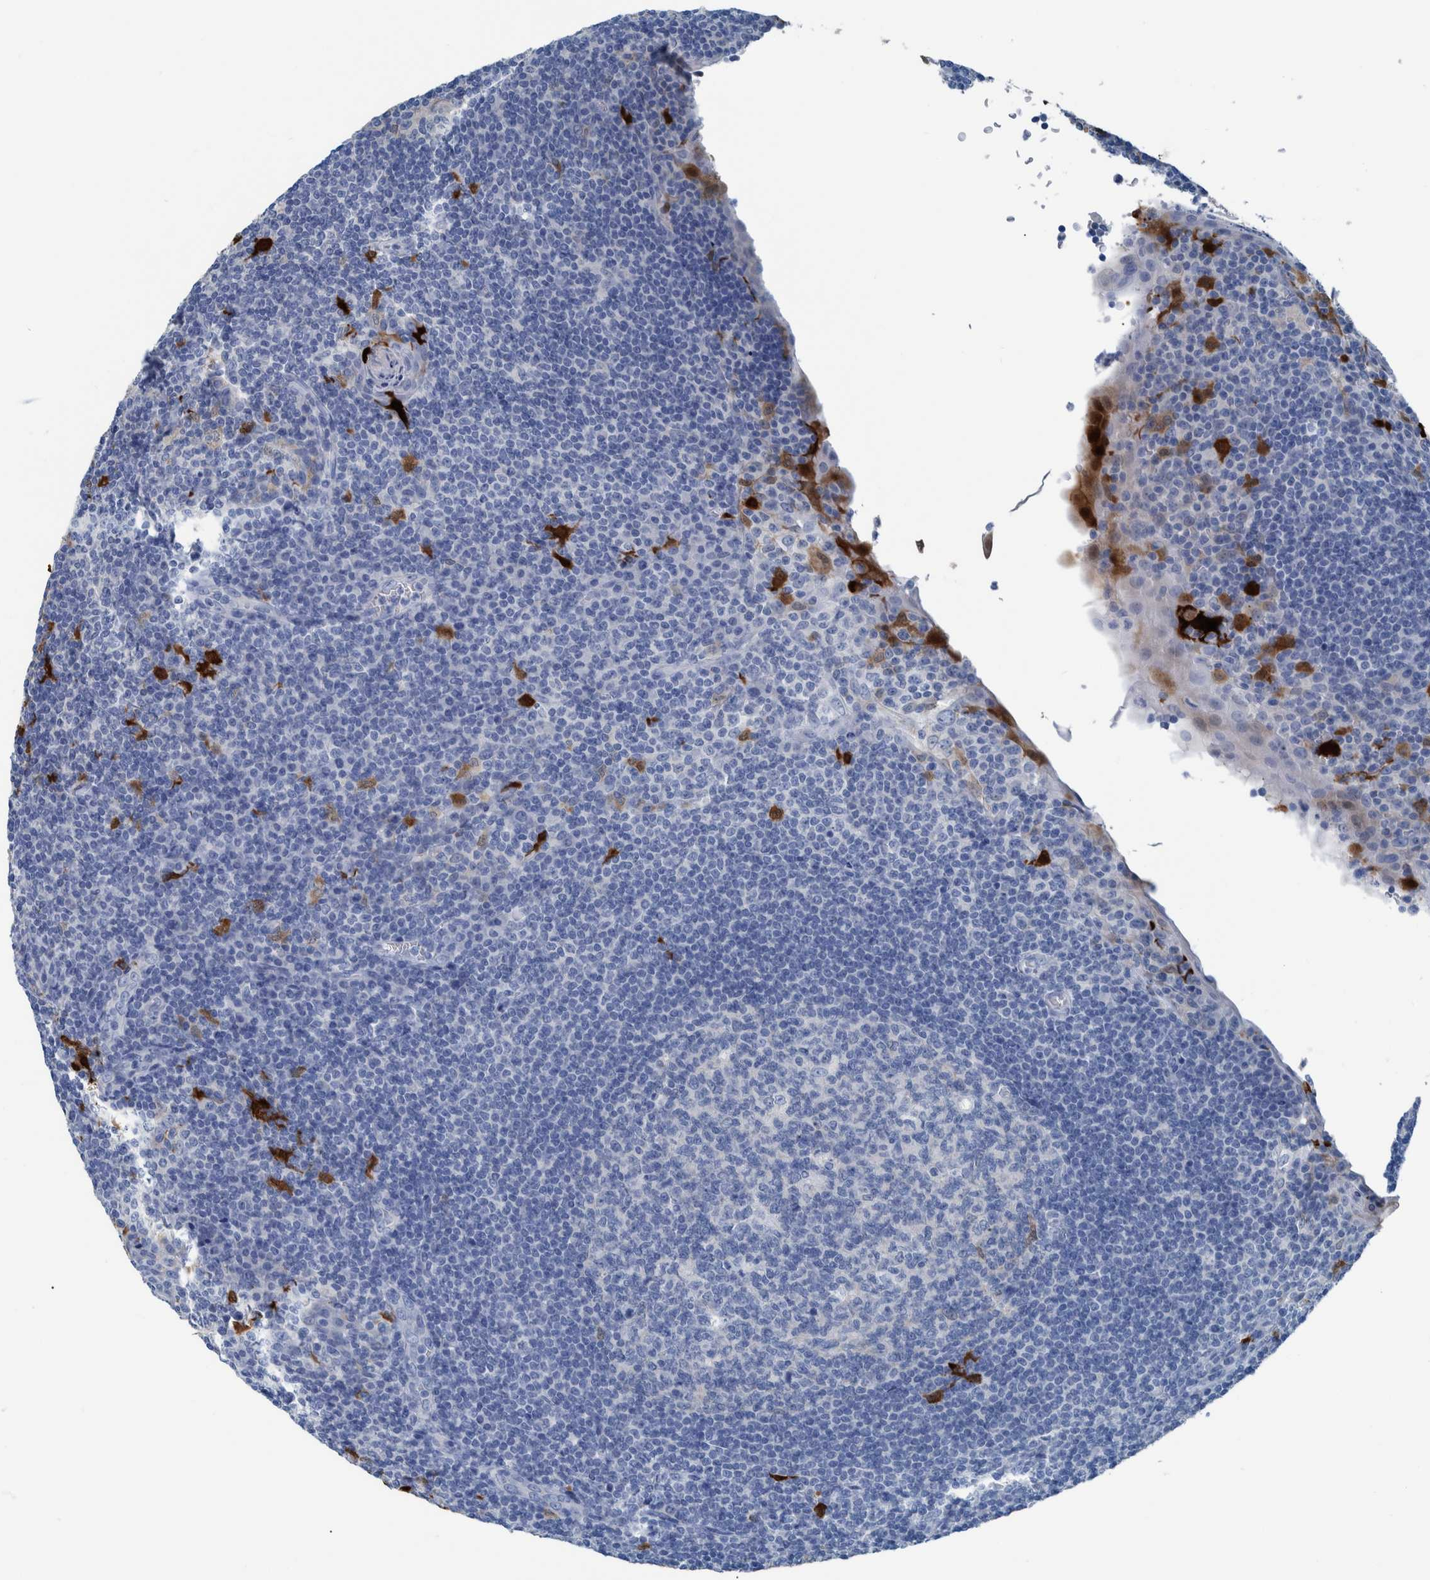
{"staining": {"intensity": "negative", "quantity": "none", "location": "none"}, "tissue": "tonsil", "cell_type": "Germinal center cells", "image_type": "normal", "snomed": [{"axis": "morphology", "description": "Normal tissue, NOS"}, {"axis": "topography", "description": "Tonsil"}], "caption": "Photomicrograph shows no protein expression in germinal center cells of unremarkable tonsil.", "gene": "IDO1", "patient": {"sex": "male", "age": 37}}